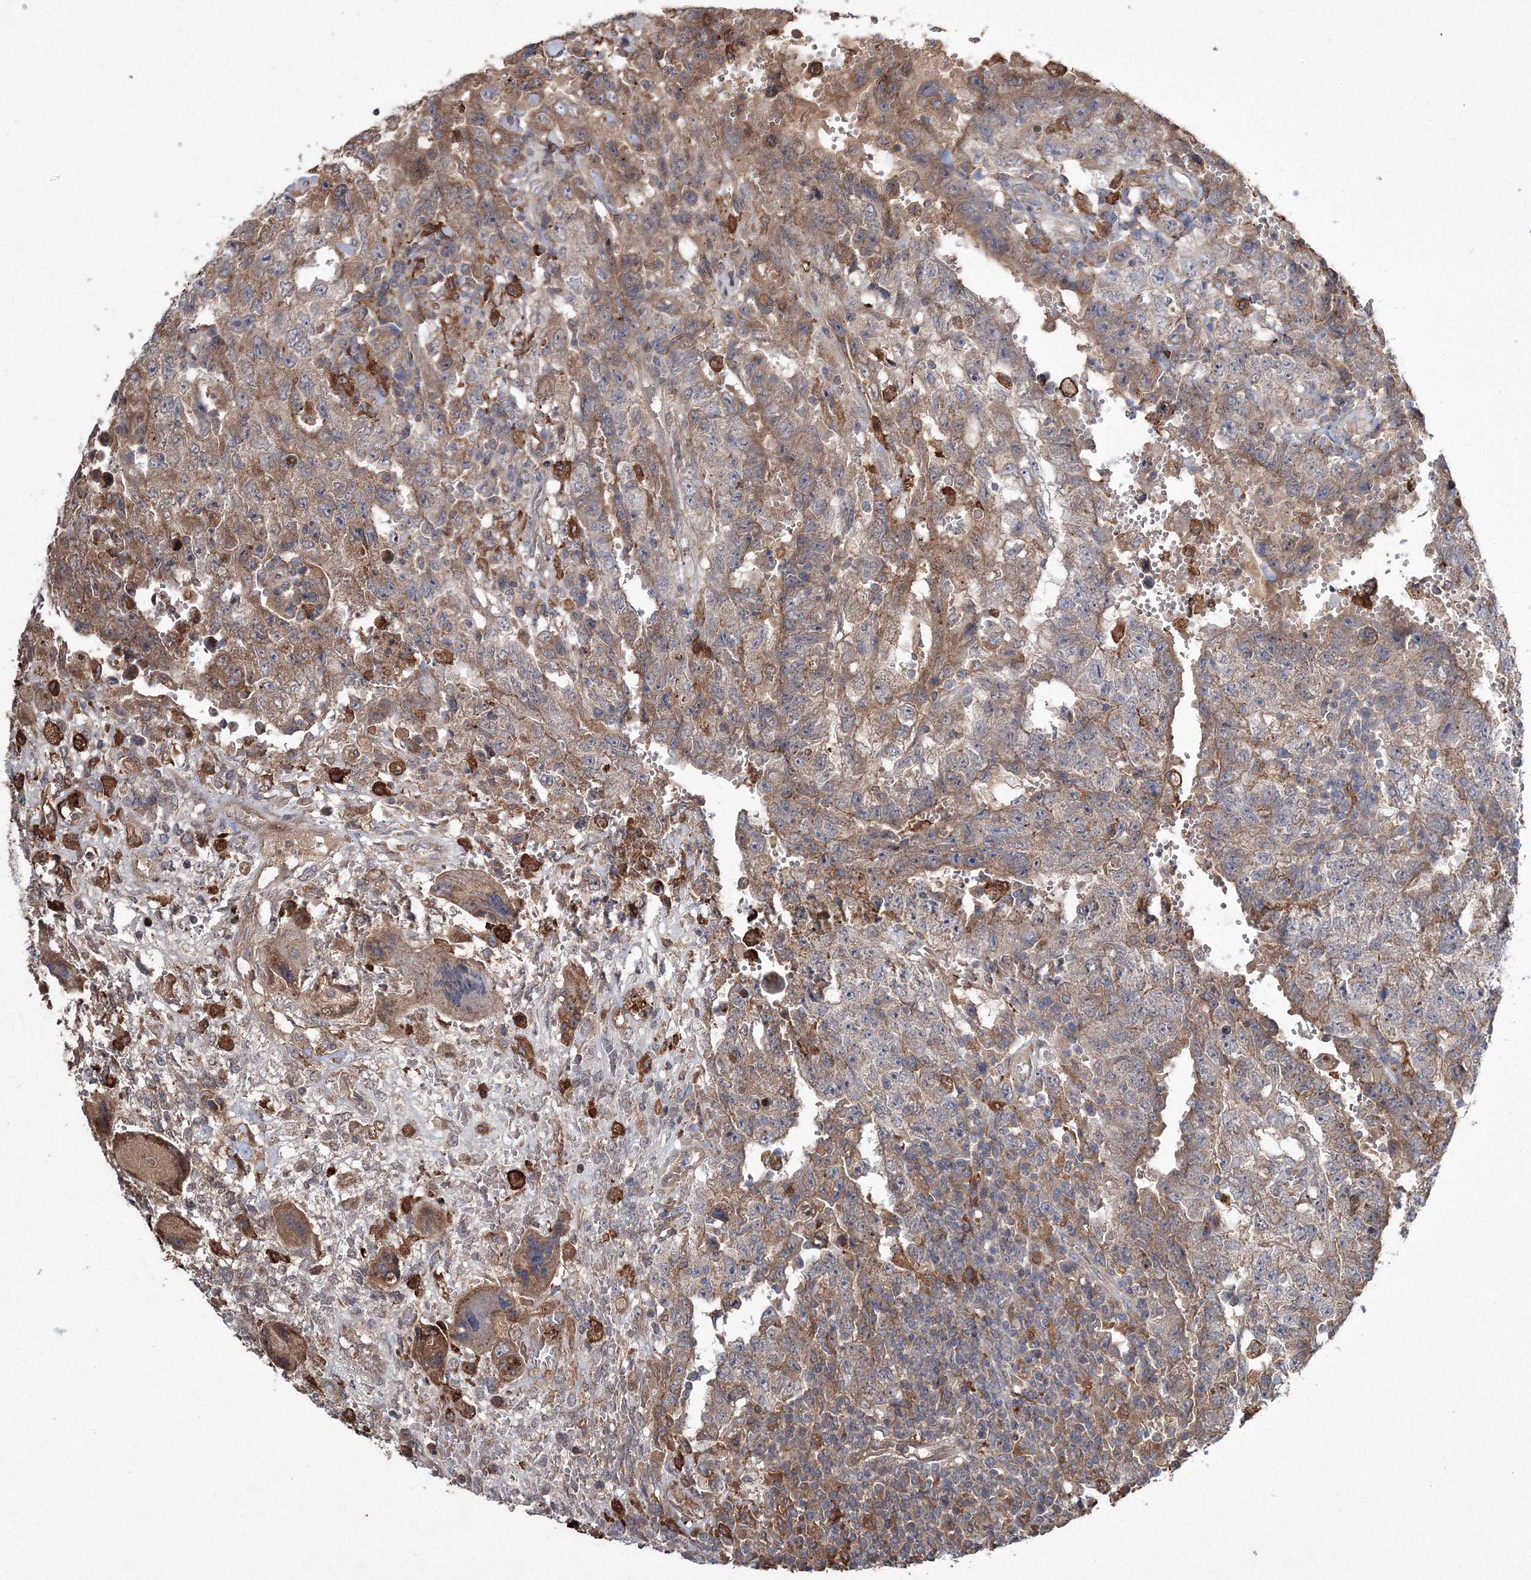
{"staining": {"intensity": "moderate", "quantity": ">75%", "location": "cytoplasmic/membranous"}, "tissue": "testis cancer", "cell_type": "Tumor cells", "image_type": "cancer", "snomed": [{"axis": "morphology", "description": "Carcinoma, Embryonal, NOS"}, {"axis": "topography", "description": "Testis"}], "caption": "Brown immunohistochemical staining in human testis cancer (embryonal carcinoma) demonstrates moderate cytoplasmic/membranous staining in about >75% of tumor cells.", "gene": "RANBP3L", "patient": {"sex": "male", "age": 26}}